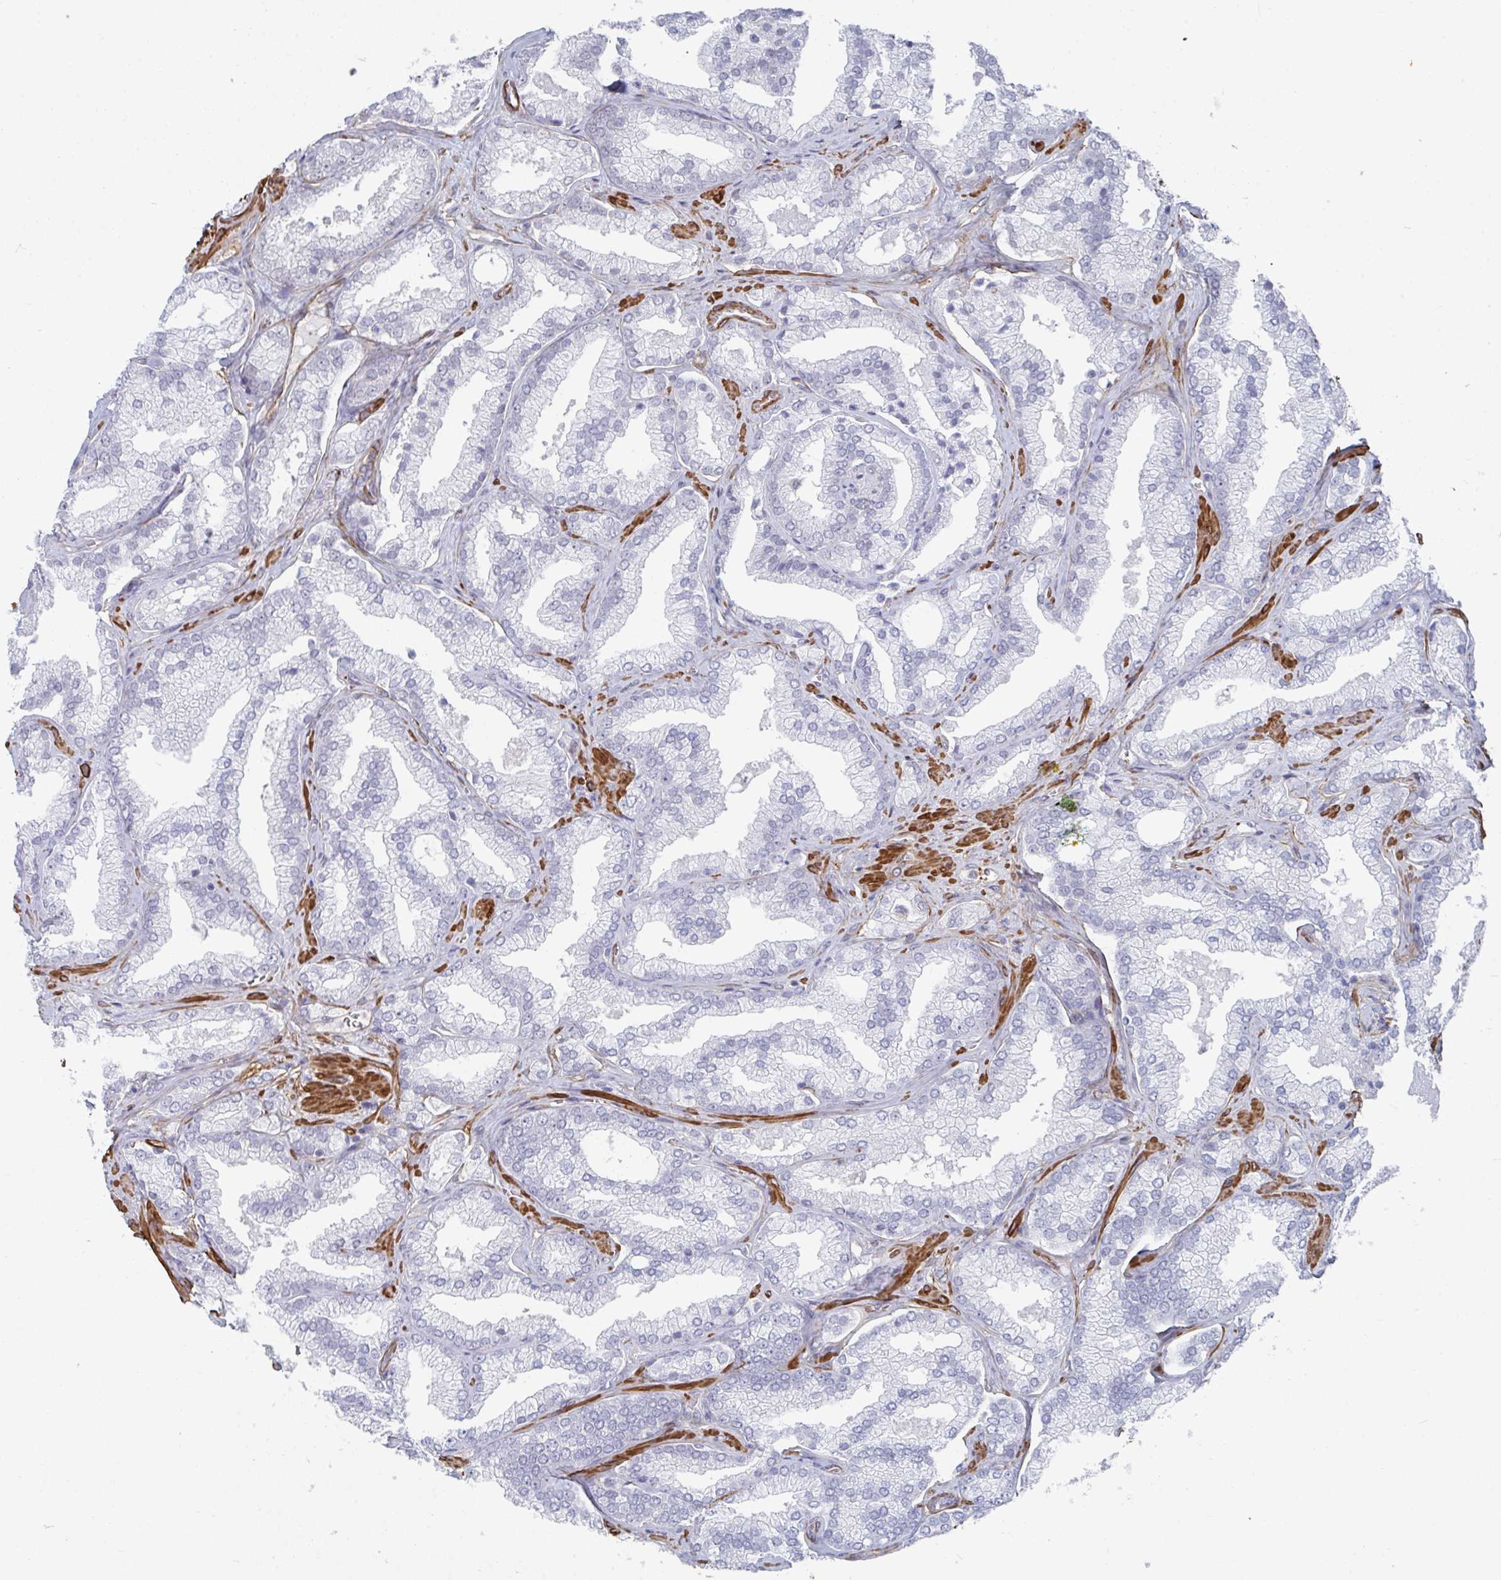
{"staining": {"intensity": "negative", "quantity": "none", "location": "none"}, "tissue": "prostate cancer", "cell_type": "Tumor cells", "image_type": "cancer", "snomed": [{"axis": "morphology", "description": "Adenocarcinoma, High grade"}, {"axis": "topography", "description": "Prostate"}], "caption": "Tumor cells show no significant protein expression in prostate cancer (high-grade adenocarcinoma). Nuclei are stained in blue.", "gene": "NEURL4", "patient": {"sex": "male", "age": 68}}